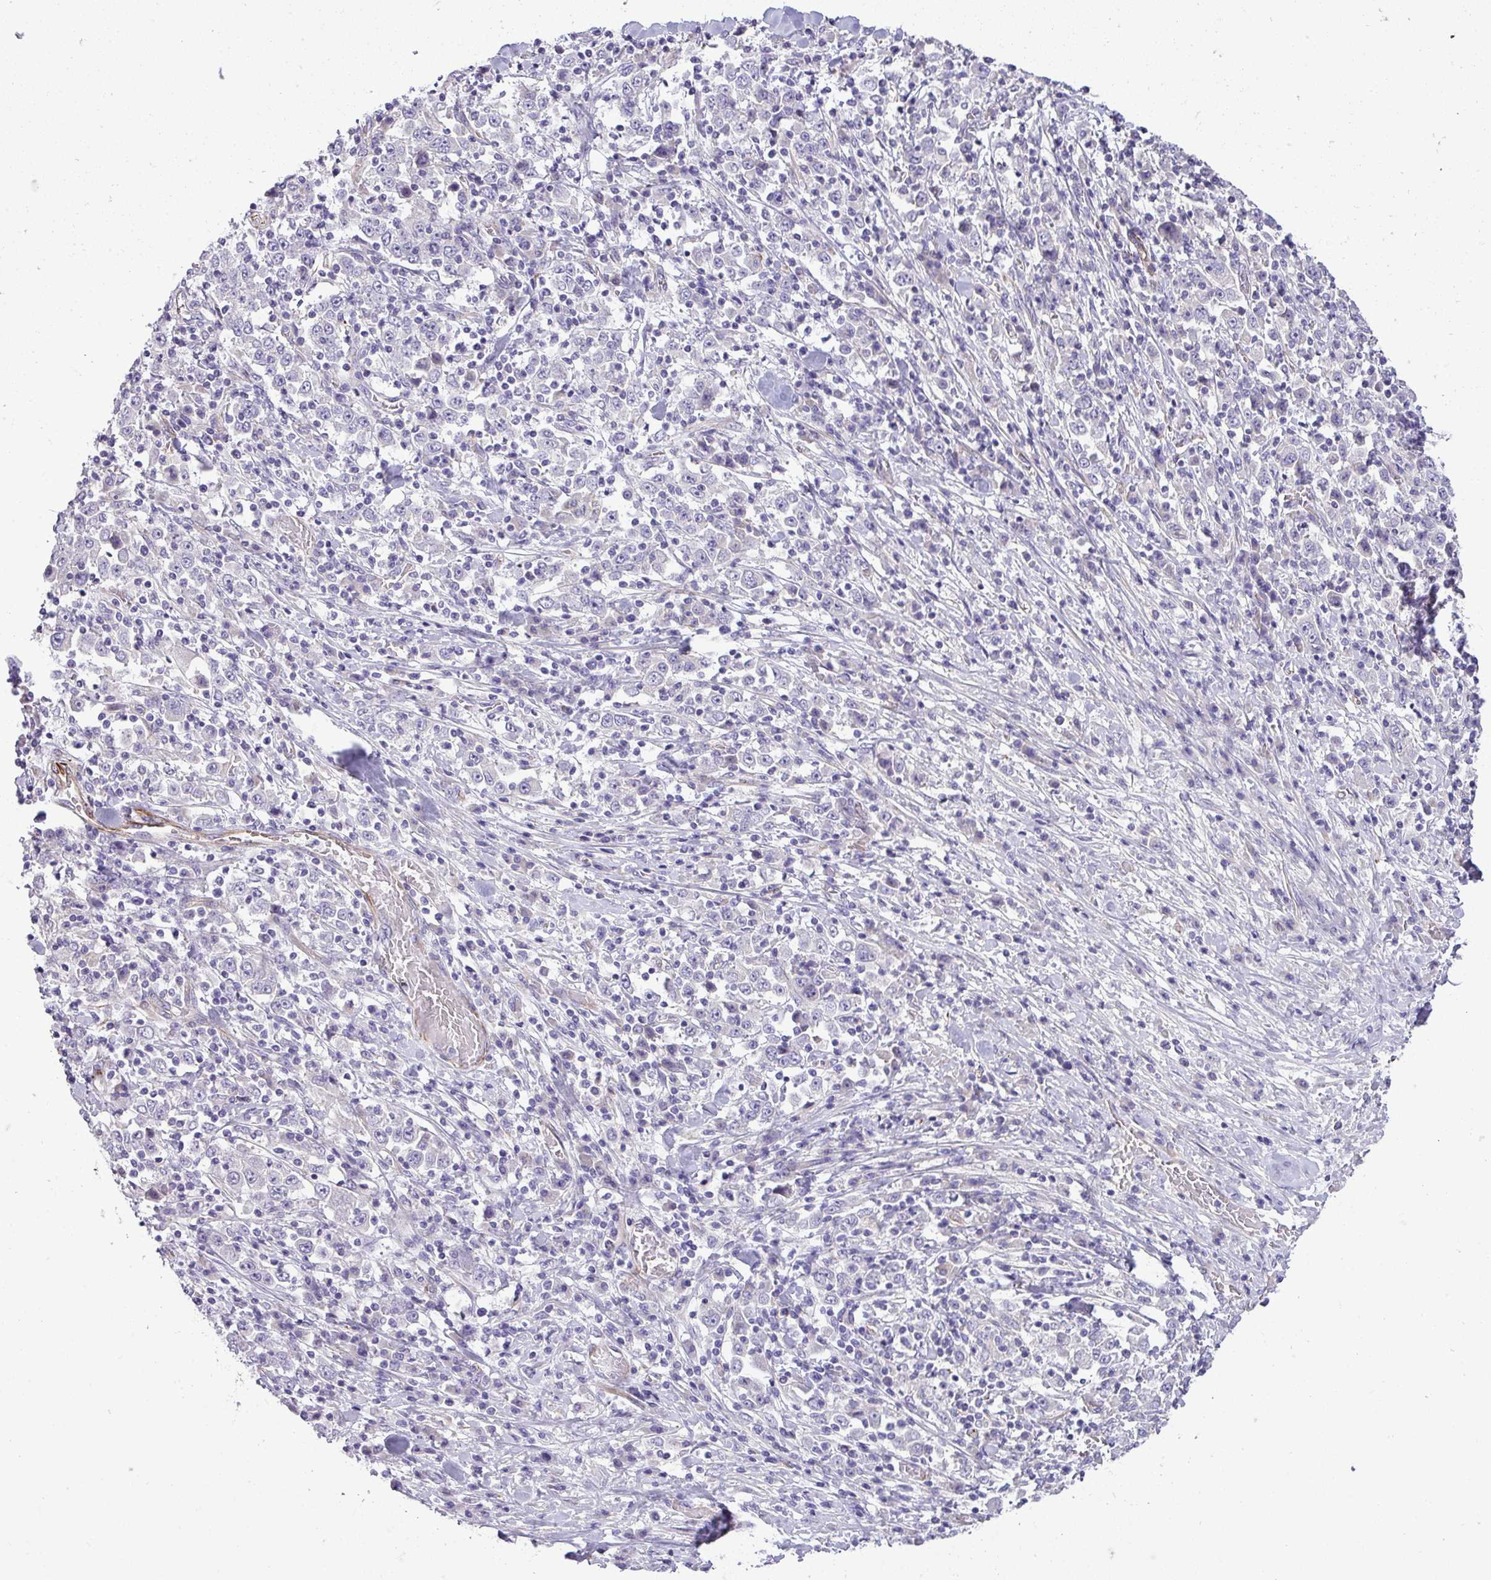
{"staining": {"intensity": "negative", "quantity": "none", "location": "none"}, "tissue": "stomach cancer", "cell_type": "Tumor cells", "image_type": "cancer", "snomed": [{"axis": "morphology", "description": "Normal tissue, NOS"}, {"axis": "morphology", "description": "Adenocarcinoma, NOS"}, {"axis": "topography", "description": "Stomach, upper"}, {"axis": "topography", "description": "Stomach"}], "caption": "Human stomach cancer stained for a protein using immunohistochemistry (IHC) shows no positivity in tumor cells.", "gene": "ENSG00000273748", "patient": {"sex": "male", "age": 59}}